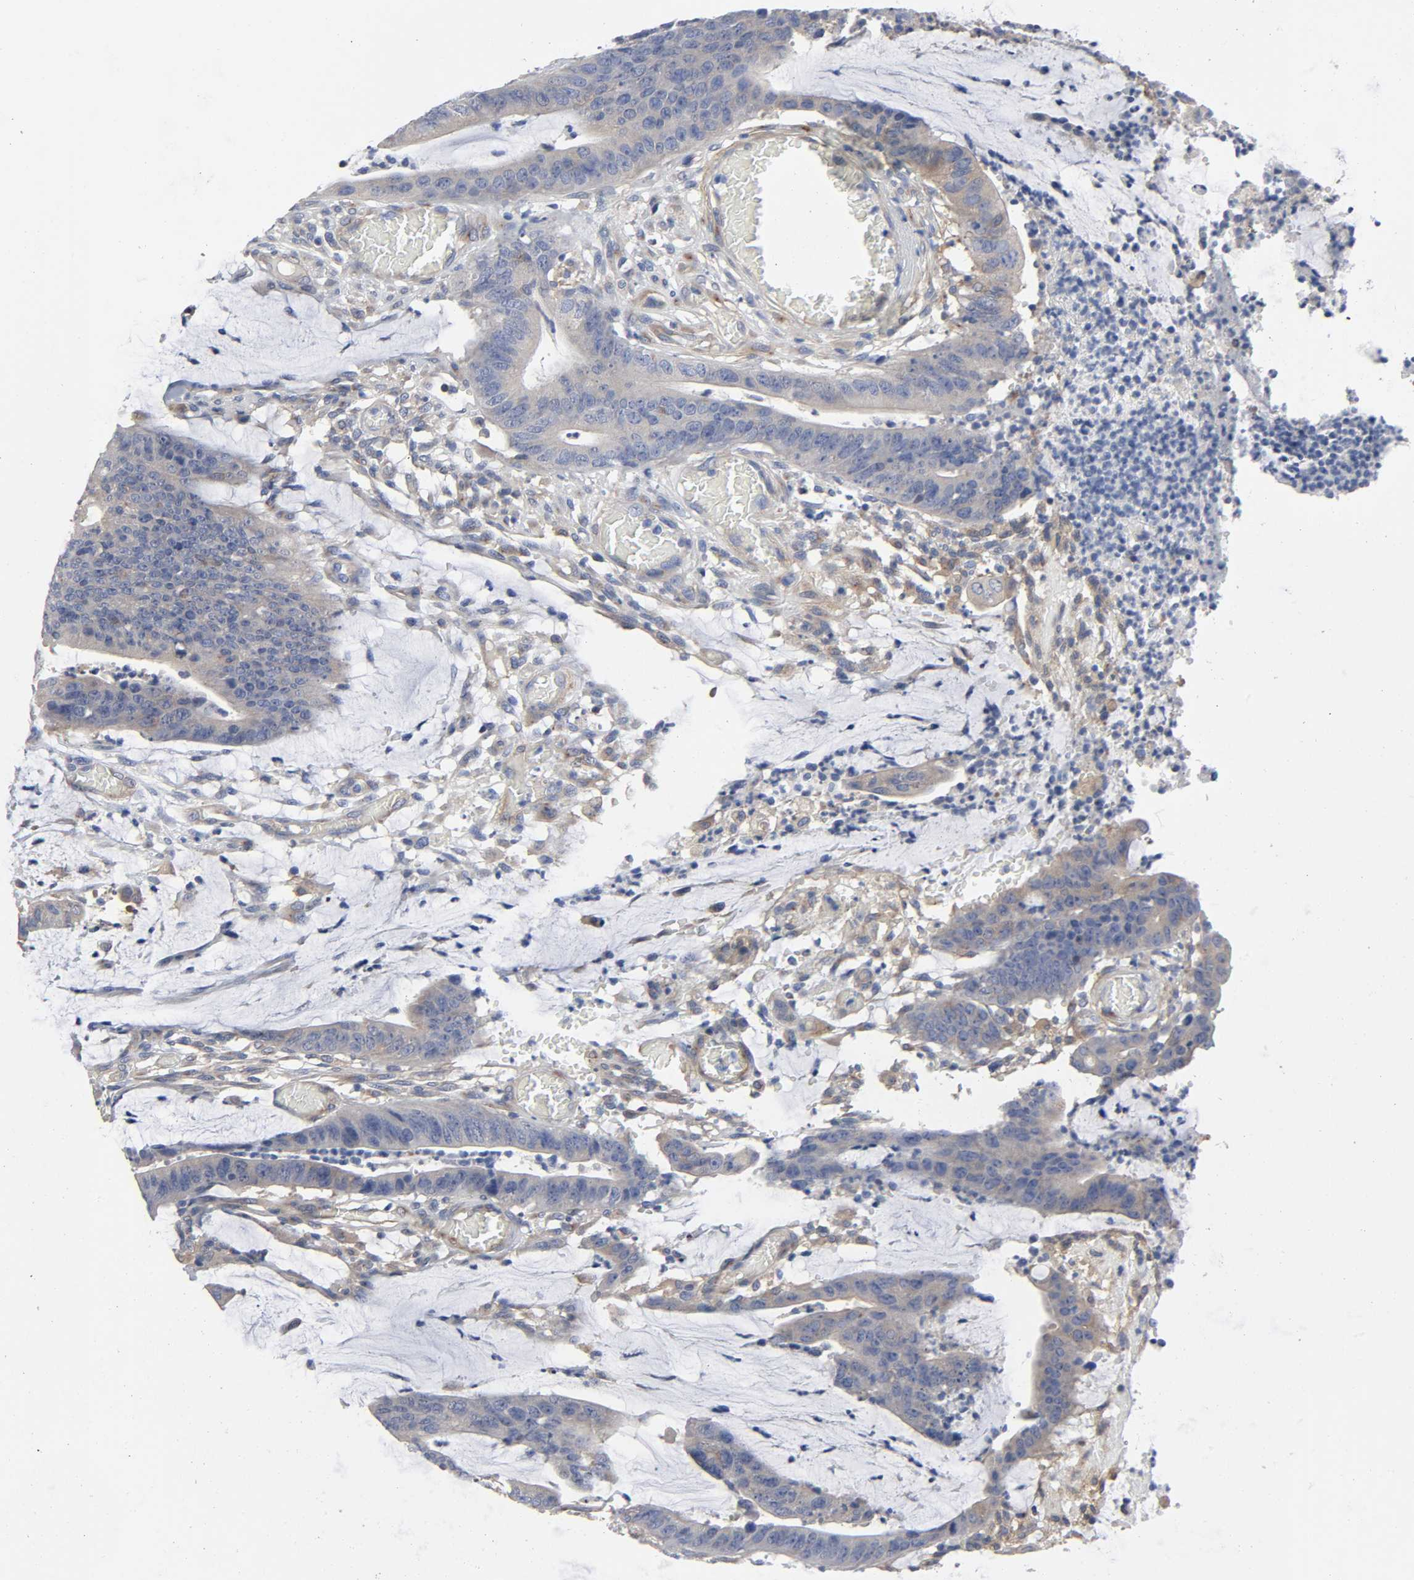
{"staining": {"intensity": "moderate", "quantity": "25%-75%", "location": "cytoplasmic/membranous"}, "tissue": "colorectal cancer", "cell_type": "Tumor cells", "image_type": "cancer", "snomed": [{"axis": "morphology", "description": "Adenocarcinoma, NOS"}, {"axis": "topography", "description": "Rectum"}], "caption": "This micrograph displays immunohistochemistry staining of human adenocarcinoma (colorectal), with medium moderate cytoplasmic/membranous staining in approximately 25%-75% of tumor cells.", "gene": "DYNLT3", "patient": {"sex": "female", "age": 66}}